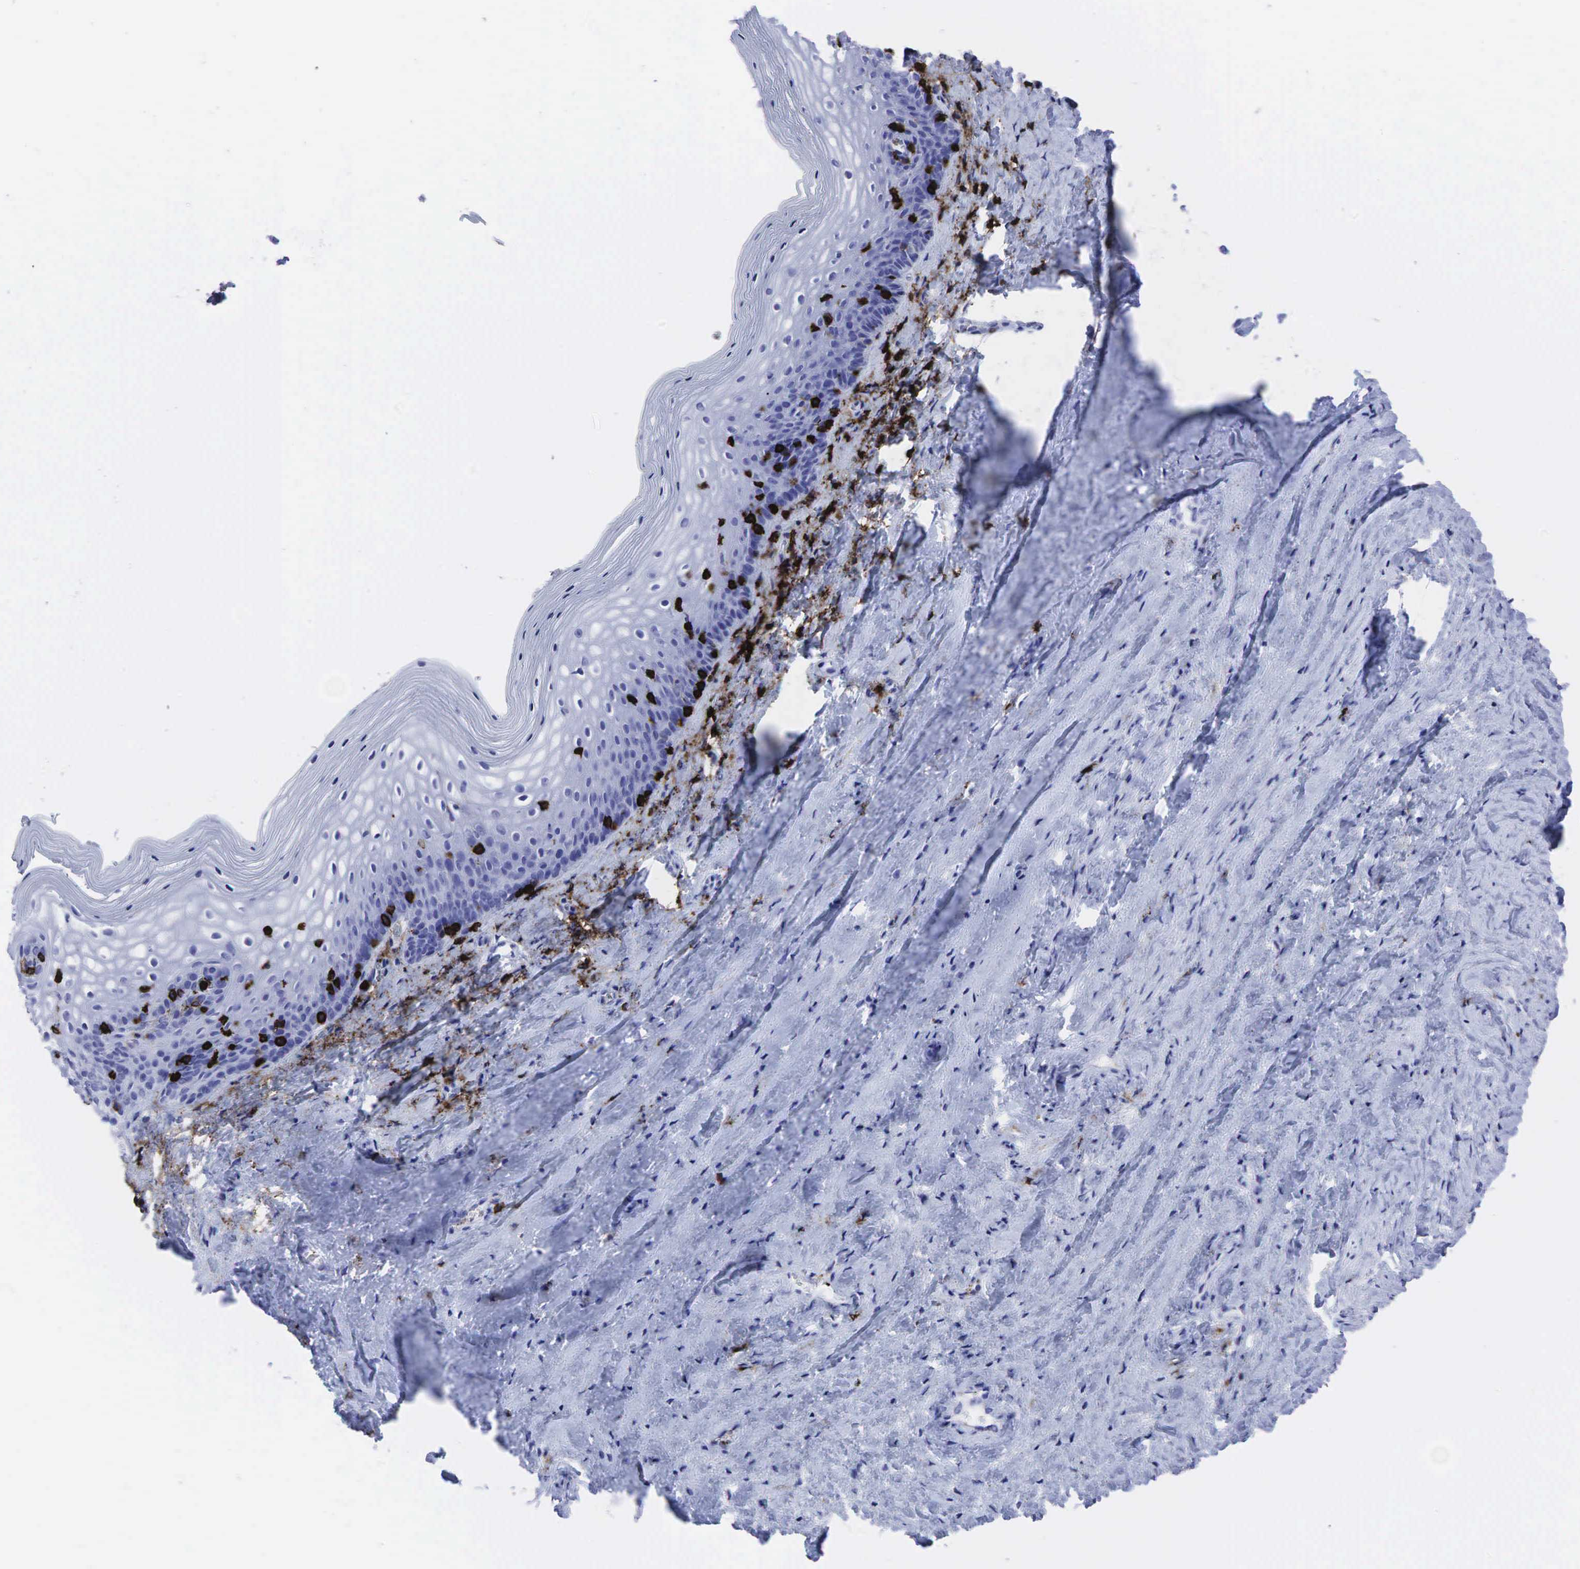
{"staining": {"intensity": "negative", "quantity": "none", "location": "none"}, "tissue": "vagina", "cell_type": "Squamous epithelial cells", "image_type": "normal", "snomed": [{"axis": "morphology", "description": "Normal tissue, NOS"}, {"axis": "topography", "description": "Vagina"}], "caption": "IHC micrograph of unremarkable vagina: human vagina stained with DAB (3,3'-diaminobenzidine) demonstrates no significant protein staining in squamous epithelial cells.", "gene": "PTPRC", "patient": {"sex": "female", "age": 46}}